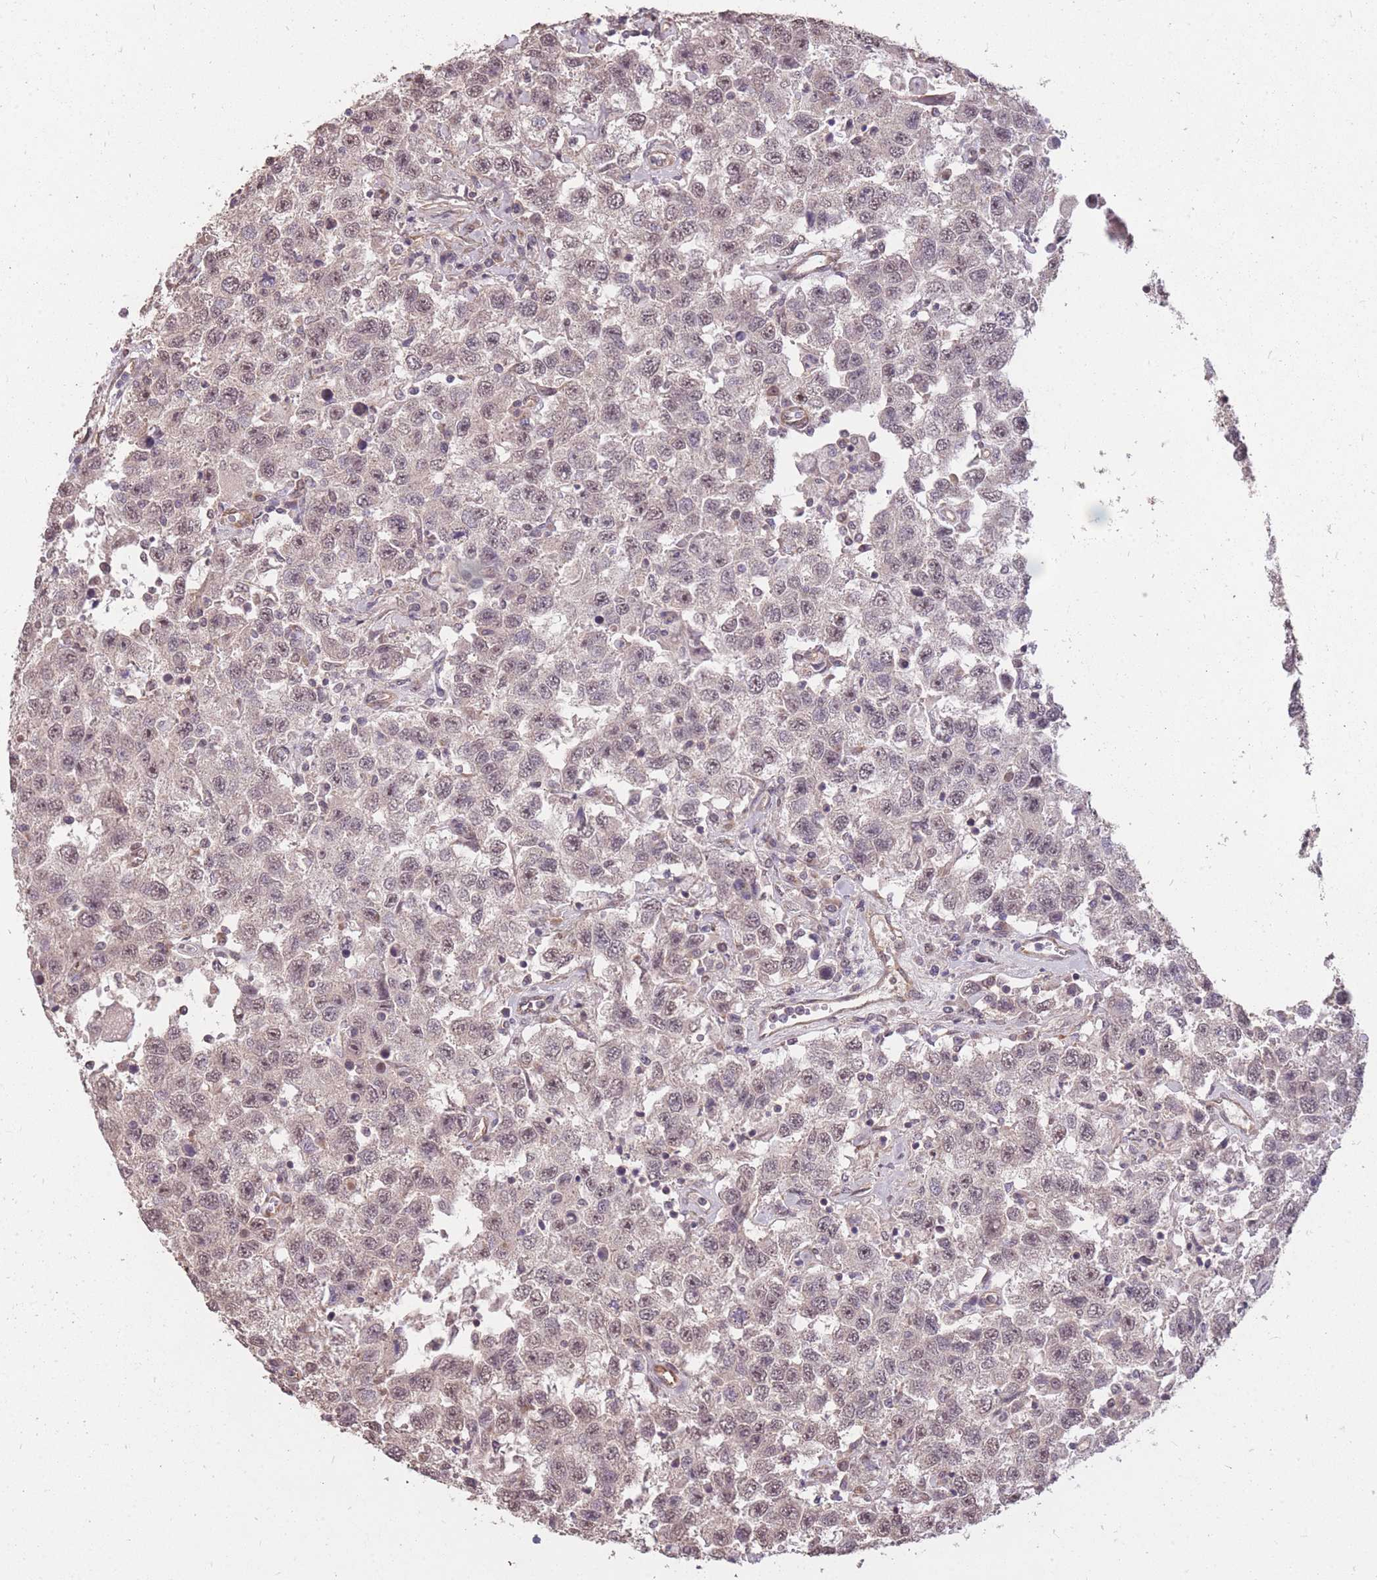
{"staining": {"intensity": "weak", "quantity": "25%-75%", "location": "nuclear"}, "tissue": "testis cancer", "cell_type": "Tumor cells", "image_type": "cancer", "snomed": [{"axis": "morphology", "description": "Seminoma, NOS"}, {"axis": "topography", "description": "Testis"}], "caption": "Approximately 25%-75% of tumor cells in human seminoma (testis) exhibit weak nuclear protein expression as visualized by brown immunohistochemical staining.", "gene": "DYNC1LI2", "patient": {"sex": "male", "age": 41}}